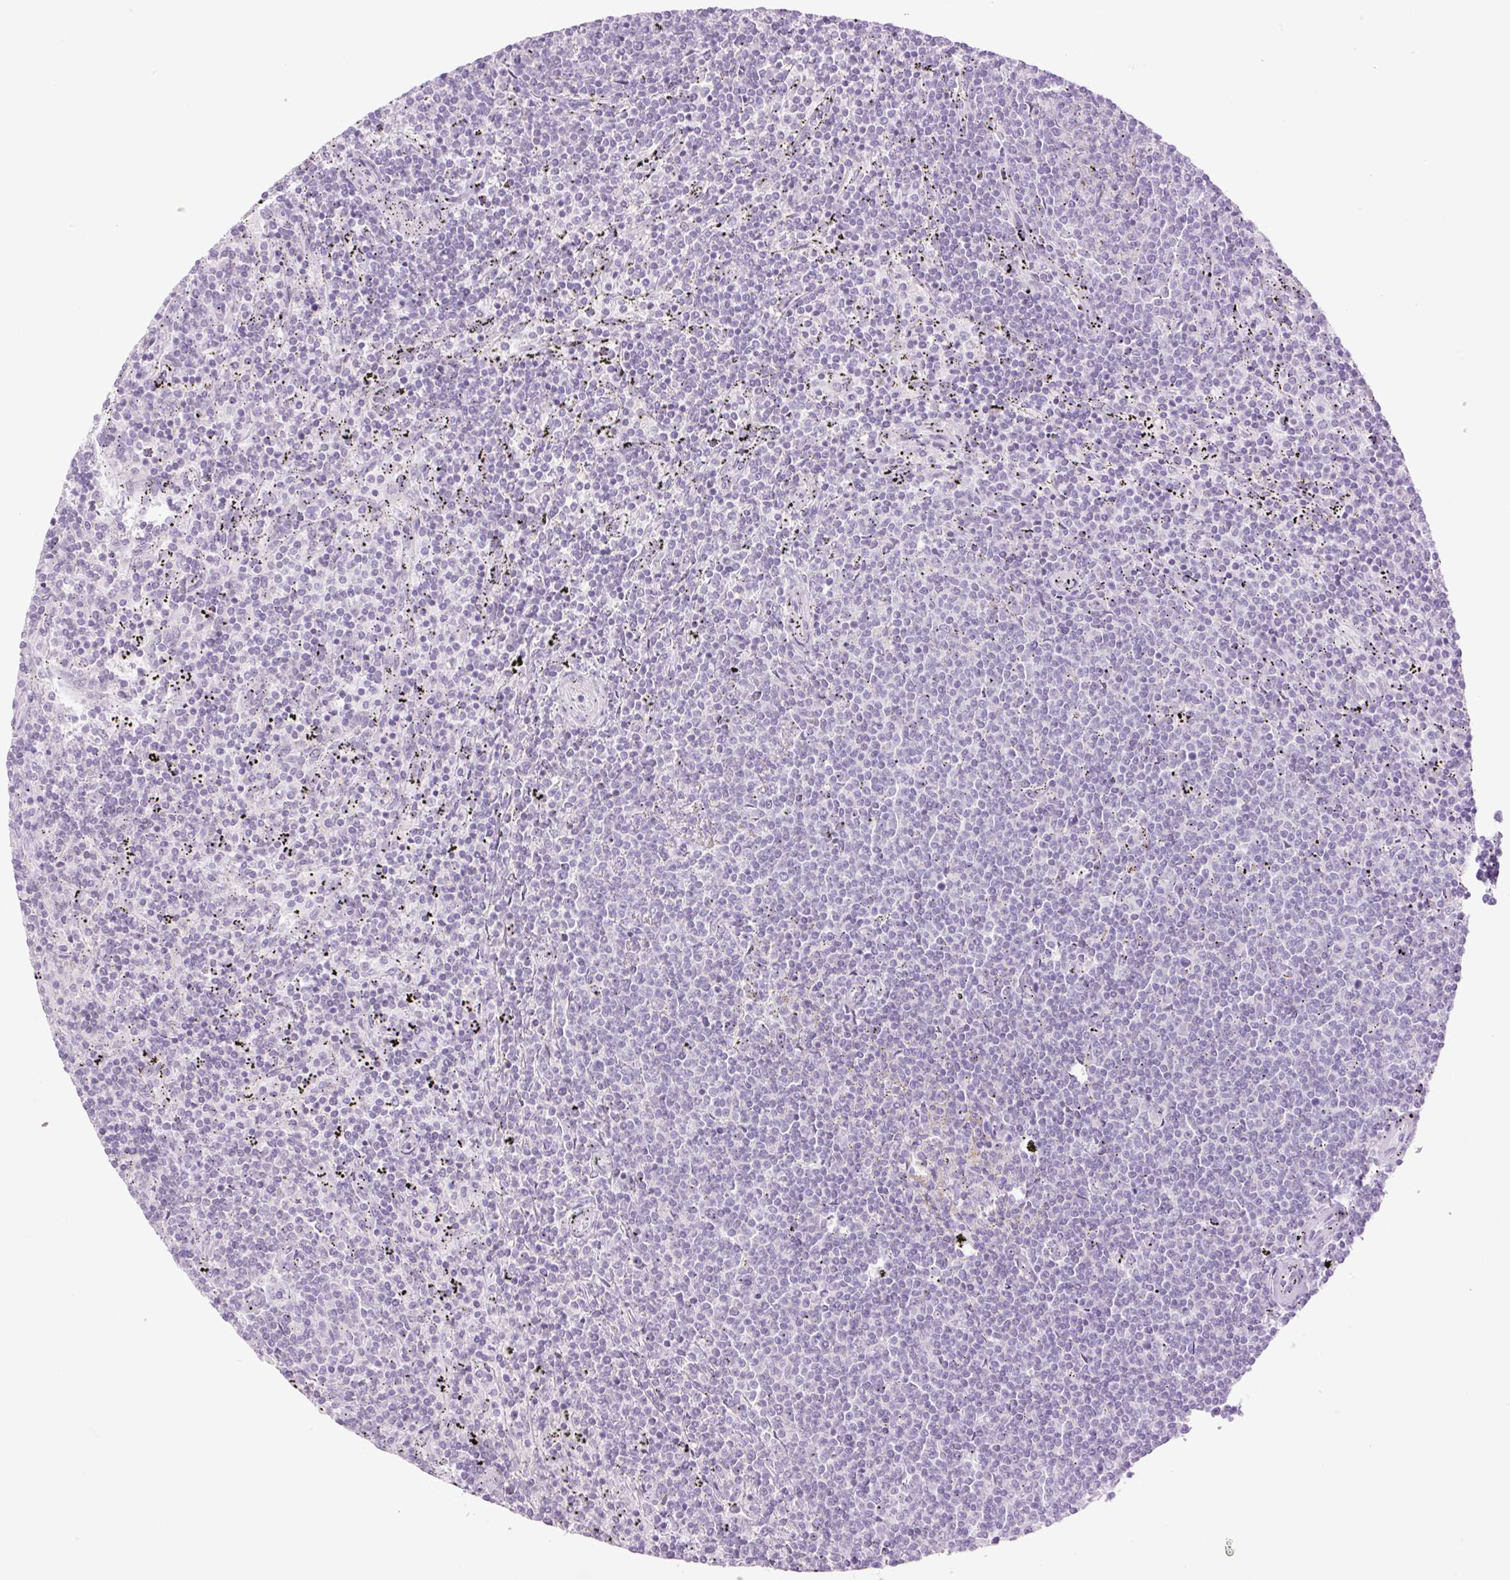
{"staining": {"intensity": "negative", "quantity": "none", "location": "none"}, "tissue": "lymphoma", "cell_type": "Tumor cells", "image_type": "cancer", "snomed": [{"axis": "morphology", "description": "Malignant lymphoma, non-Hodgkin's type, Low grade"}, {"axis": "topography", "description": "Spleen"}], "caption": "Micrograph shows no significant protein expression in tumor cells of lymphoma. The staining was performed using DAB (3,3'-diaminobenzidine) to visualize the protein expression in brown, while the nuclei were stained in blue with hematoxylin (Magnification: 20x).", "gene": "TBX15", "patient": {"sex": "female", "age": 50}}